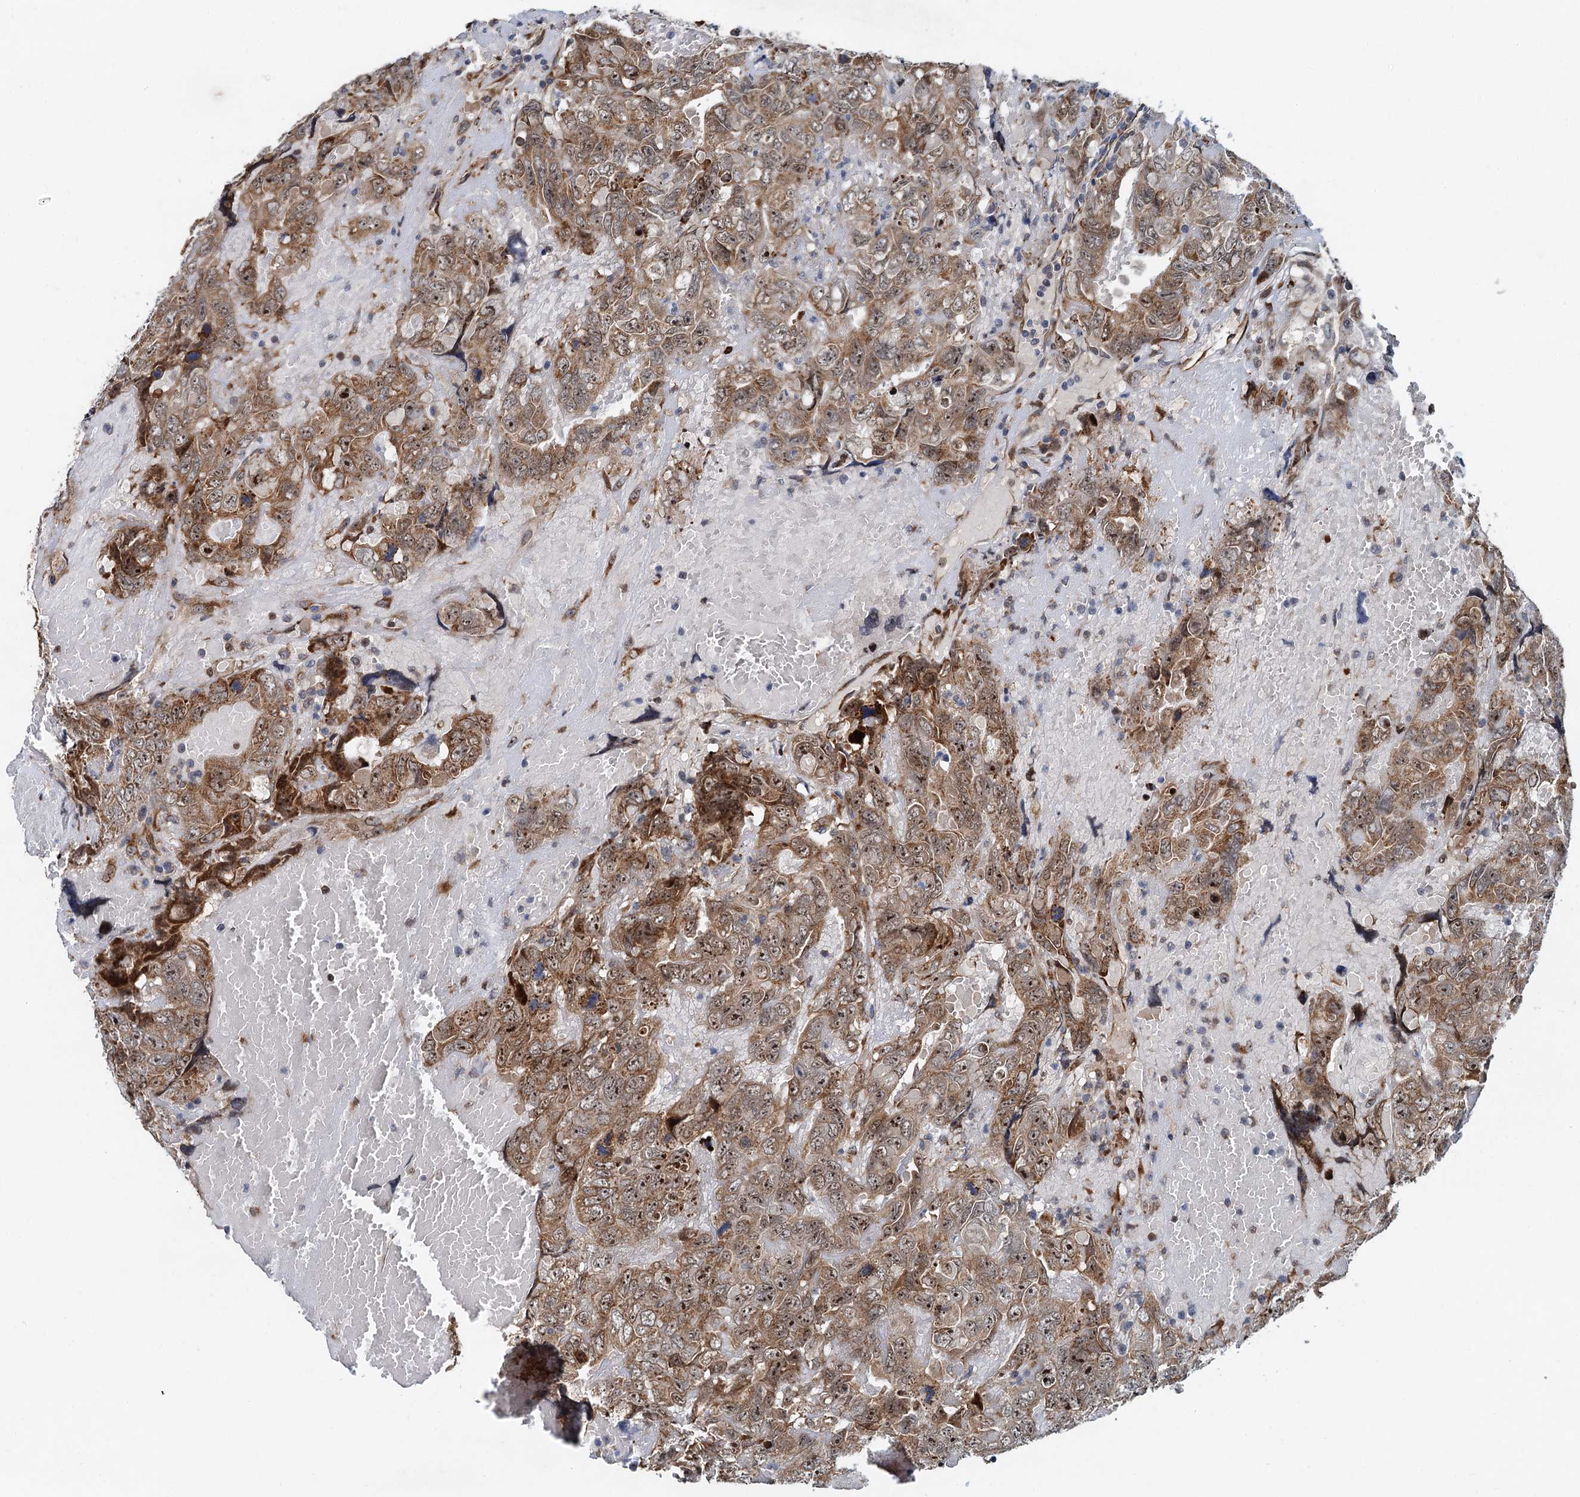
{"staining": {"intensity": "moderate", "quantity": ">75%", "location": "cytoplasmic/membranous,nuclear"}, "tissue": "testis cancer", "cell_type": "Tumor cells", "image_type": "cancer", "snomed": [{"axis": "morphology", "description": "Carcinoma, Embryonal, NOS"}, {"axis": "topography", "description": "Testis"}], "caption": "Human testis cancer stained with a brown dye shows moderate cytoplasmic/membranous and nuclear positive positivity in about >75% of tumor cells.", "gene": "DNAJC21", "patient": {"sex": "male", "age": 45}}